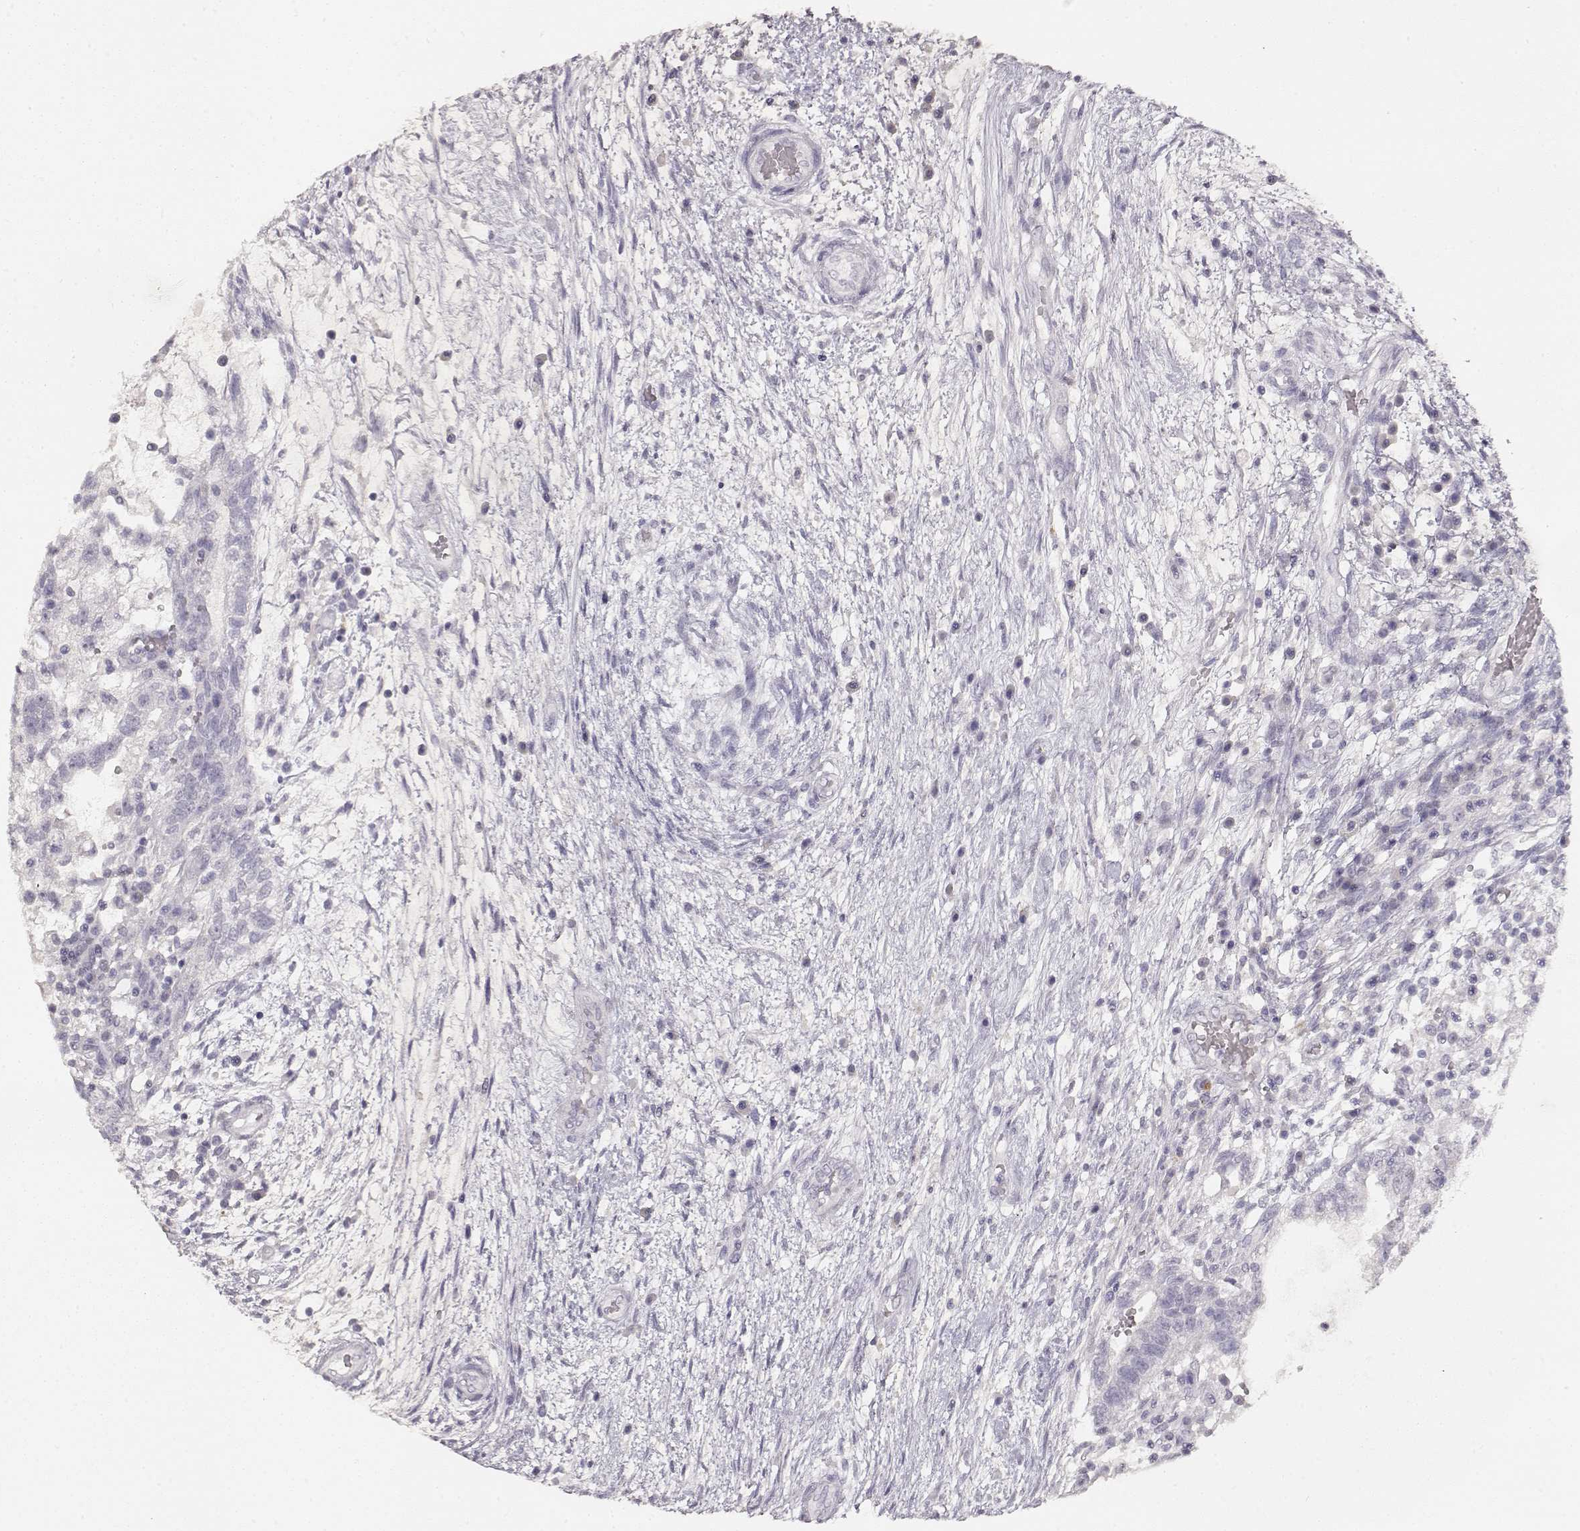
{"staining": {"intensity": "negative", "quantity": "none", "location": "none"}, "tissue": "testis cancer", "cell_type": "Tumor cells", "image_type": "cancer", "snomed": [{"axis": "morphology", "description": "Normal tissue, NOS"}, {"axis": "morphology", "description": "Carcinoma, Embryonal, NOS"}, {"axis": "topography", "description": "Testis"}, {"axis": "topography", "description": "Epididymis"}], "caption": "IHC image of human testis cancer stained for a protein (brown), which displays no positivity in tumor cells.", "gene": "TPH2", "patient": {"sex": "male", "age": 32}}